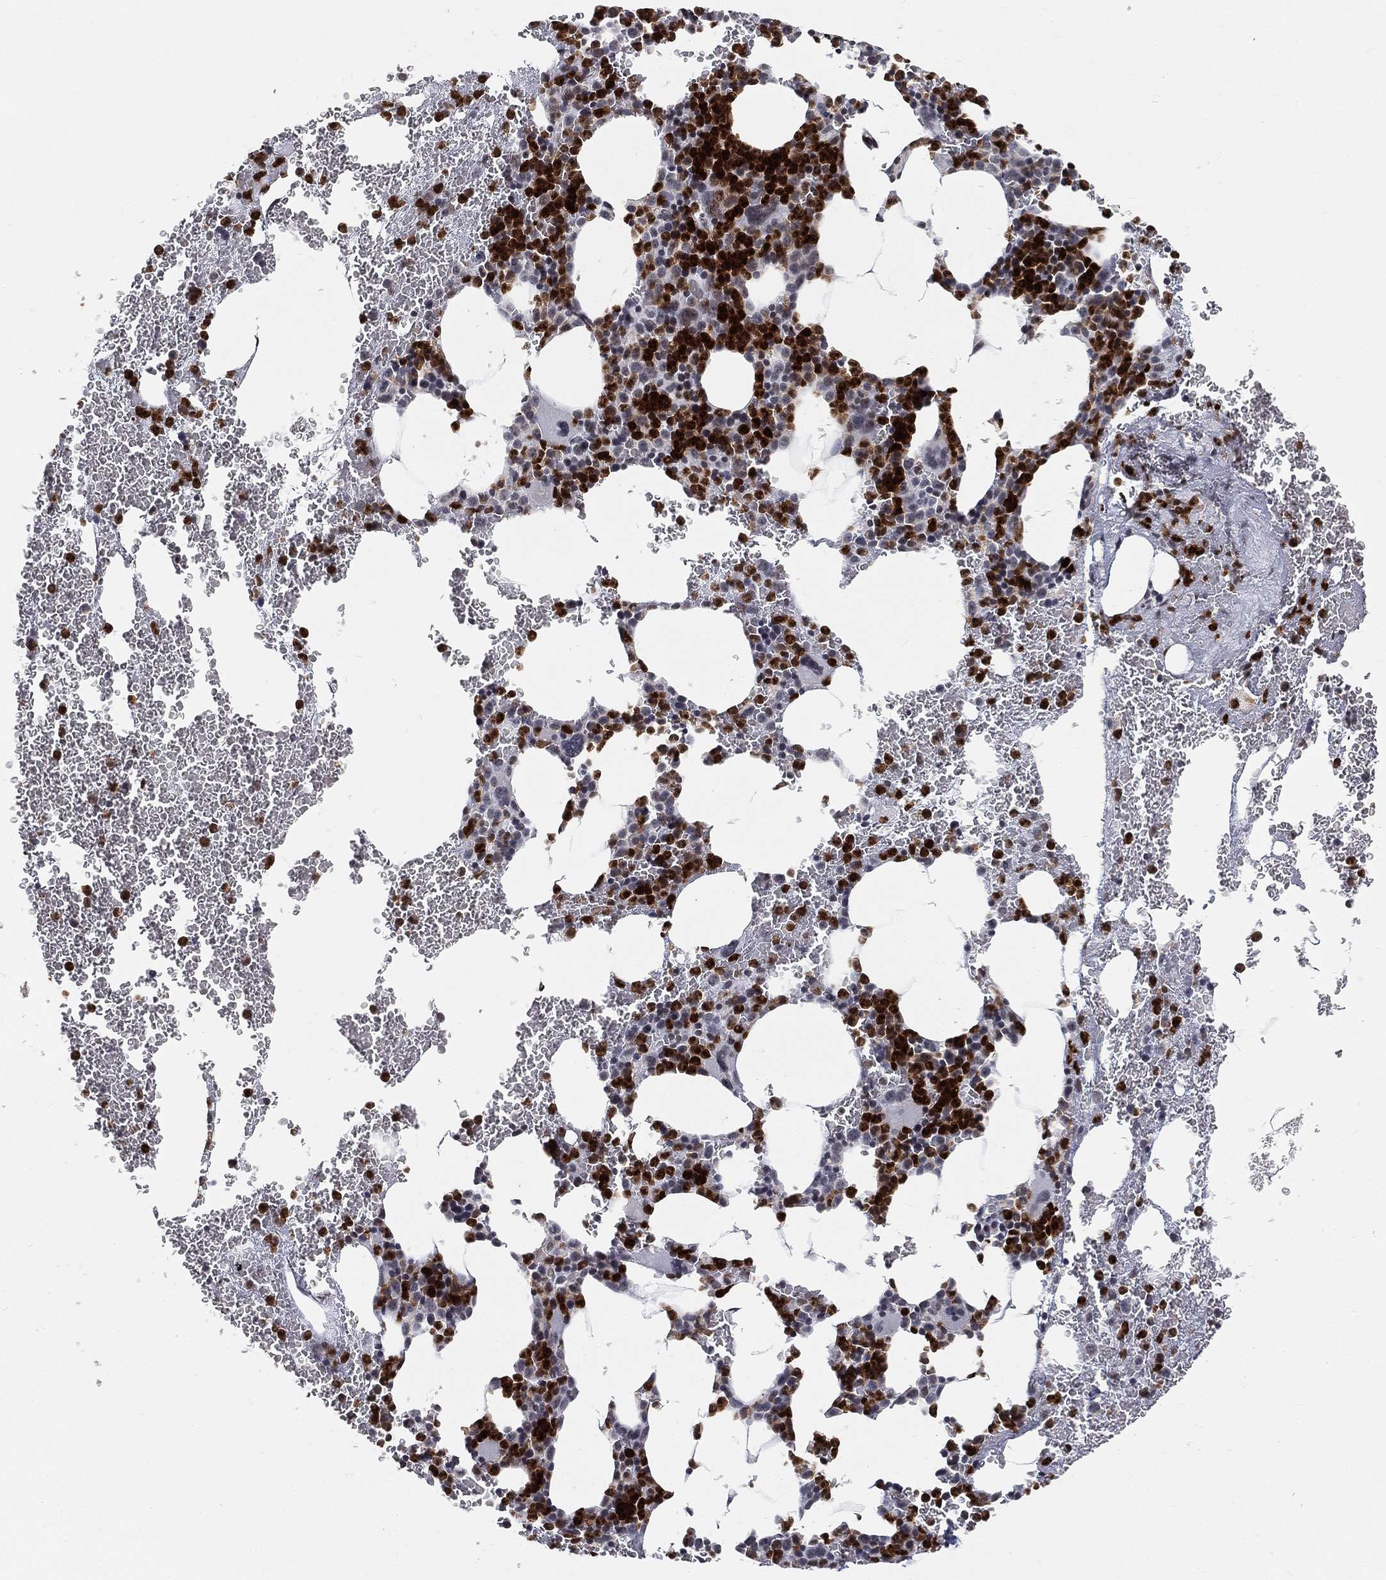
{"staining": {"intensity": "strong", "quantity": "25%-75%", "location": "cytoplasmic/membranous,nuclear"}, "tissue": "bone marrow", "cell_type": "Hematopoietic cells", "image_type": "normal", "snomed": [{"axis": "morphology", "description": "Normal tissue, NOS"}, {"axis": "topography", "description": "Bone marrow"}], "caption": "Protein expression analysis of unremarkable bone marrow displays strong cytoplasmic/membranous,nuclear positivity in approximately 25%-75% of hematopoietic cells.", "gene": "ARG1", "patient": {"sex": "male", "age": 91}}